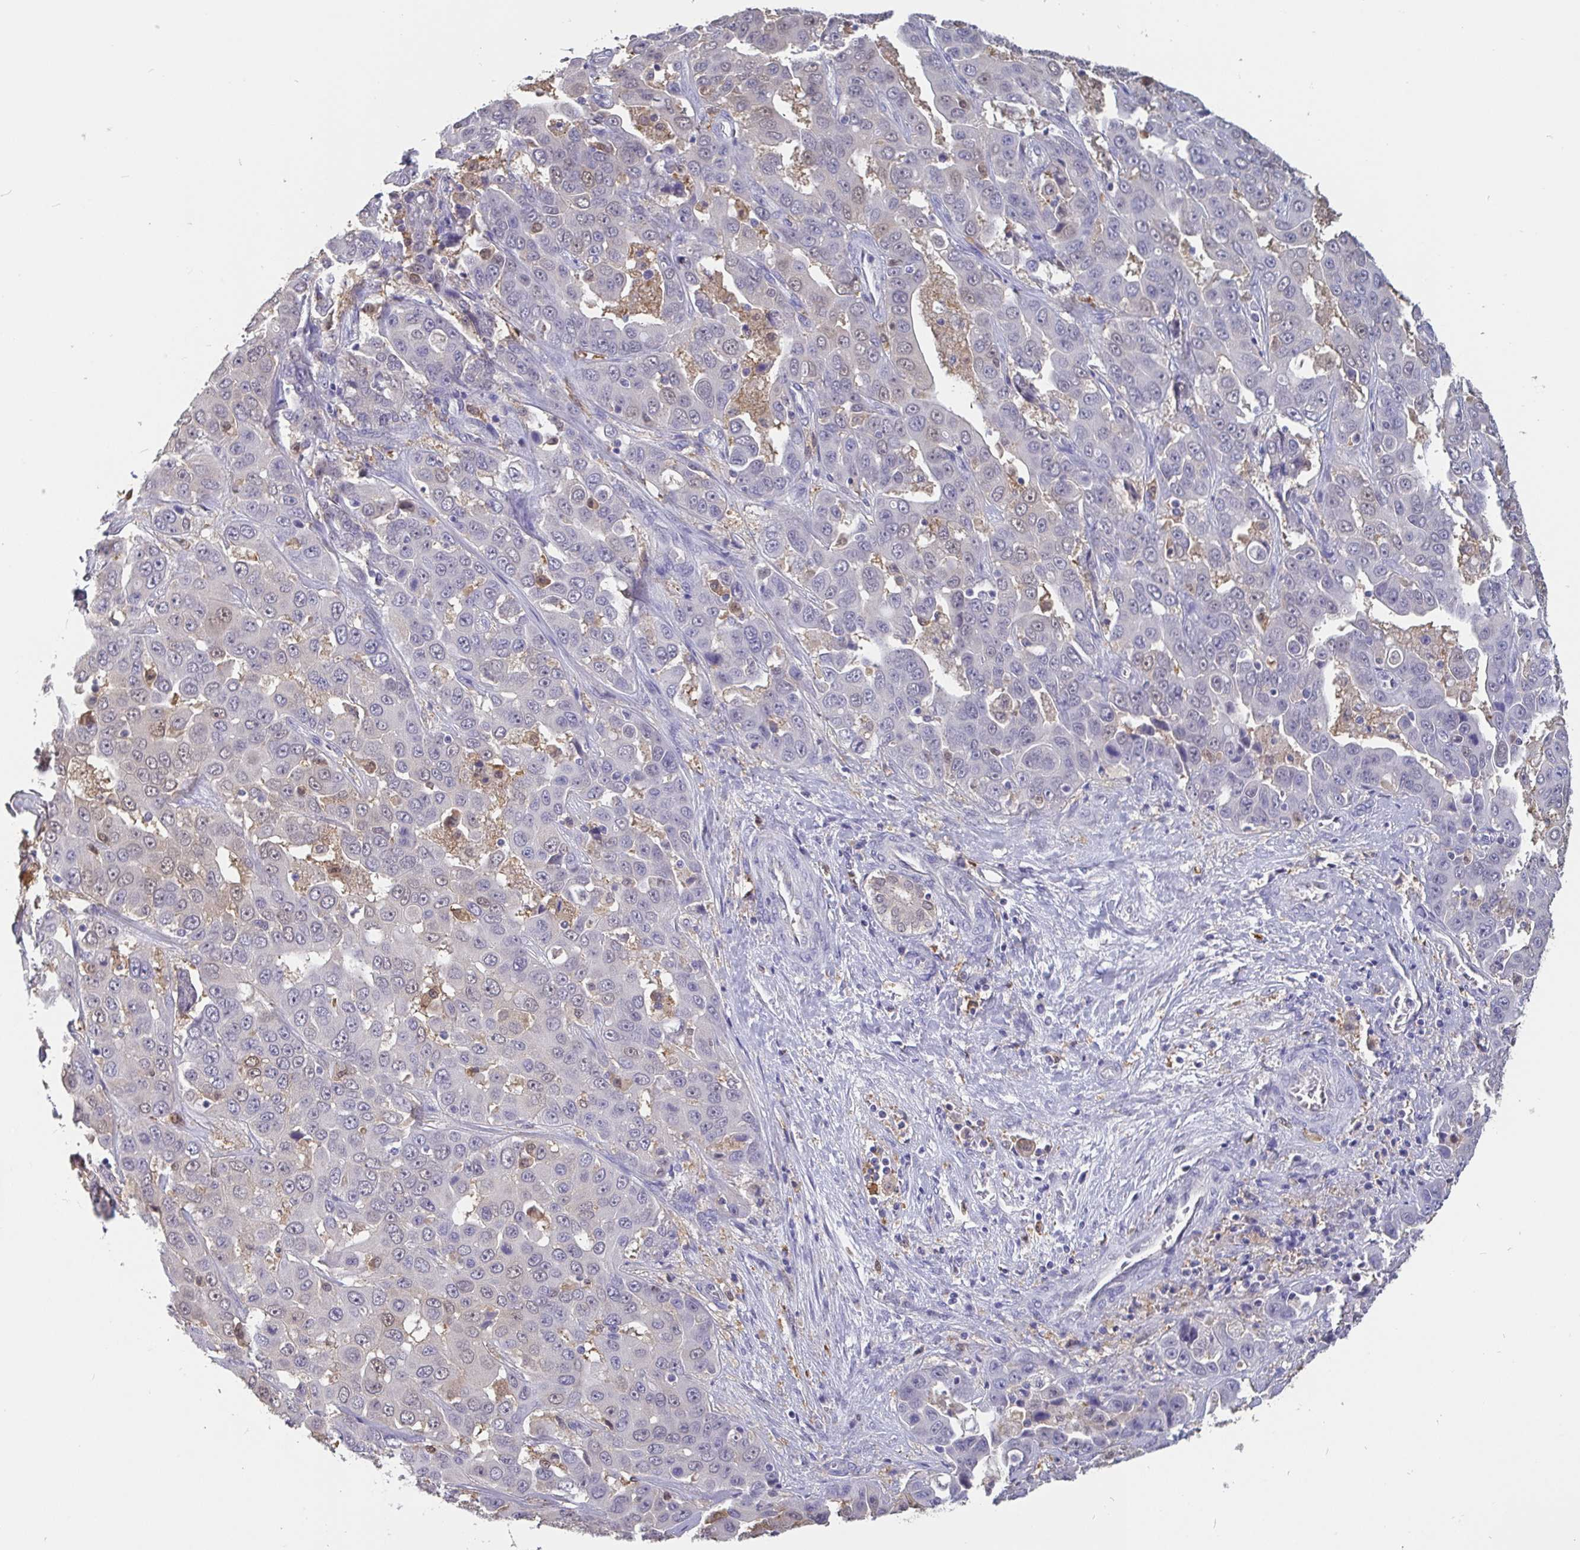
{"staining": {"intensity": "negative", "quantity": "none", "location": "none"}, "tissue": "liver cancer", "cell_type": "Tumor cells", "image_type": "cancer", "snomed": [{"axis": "morphology", "description": "Cholangiocarcinoma"}, {"axis": "topography", "description": "Liver"}], "caption": "Liver cholangiocarcinoma was stained to show a protein in brown. There is no significant staining in tumor cells. (DAB (3,3'-diaminobenzidine) immunohistochemistry, high magnification).", "gene": "IDH1", "patient": {"sex": "female", "age": 52}}